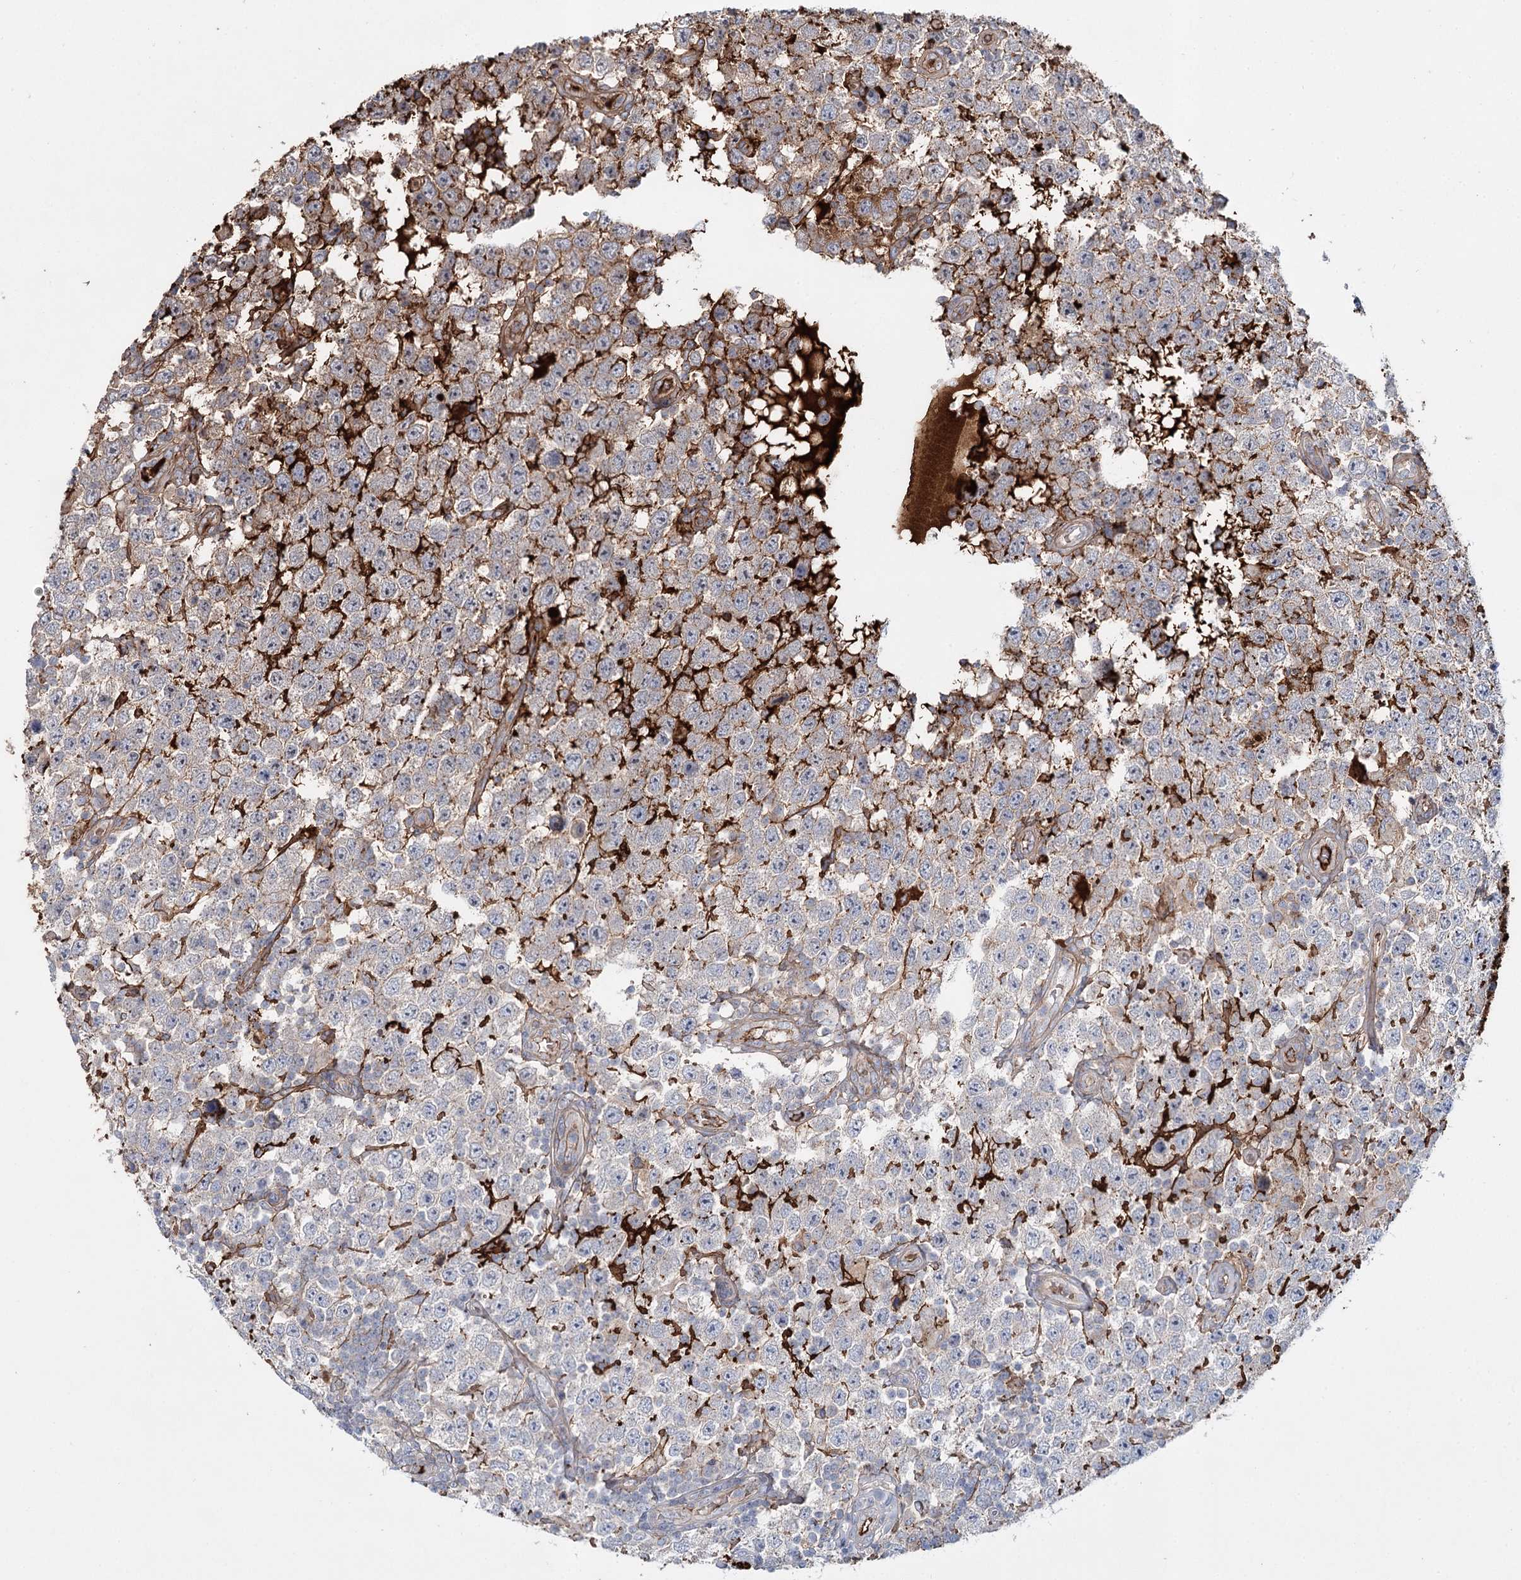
{"staining": {"intensity": "weak", "quantity": "<25%", "location": "cytoplasmic/membranous"}, "tissue": "testis cancer", "cell_type": "Tumor cells", "image_type": "cancer", "snomed": [{"axis": "morphology", "description": "Normal tissue, NOS"}, {"axis": "morphology", "description": "Urothelial carcinoma, High grade"}, {"axis": "morphology", "description": "Seminoma, NOS"}, {"axis": "morphology", "description": "Carcinoma, Embryonal, NOS"}, {"axis": "topography", "description": "Urinary bladder"}, {"axis": "topography", "description": "Testis"}], "caption": "Testis cancer (high-grade urothelial carcinoma) was stained to show a protein in brown. There is no significant staining in tumor cells.", "gene": "ALKBH8", "patient": {"sex": "male", "age": 41}}